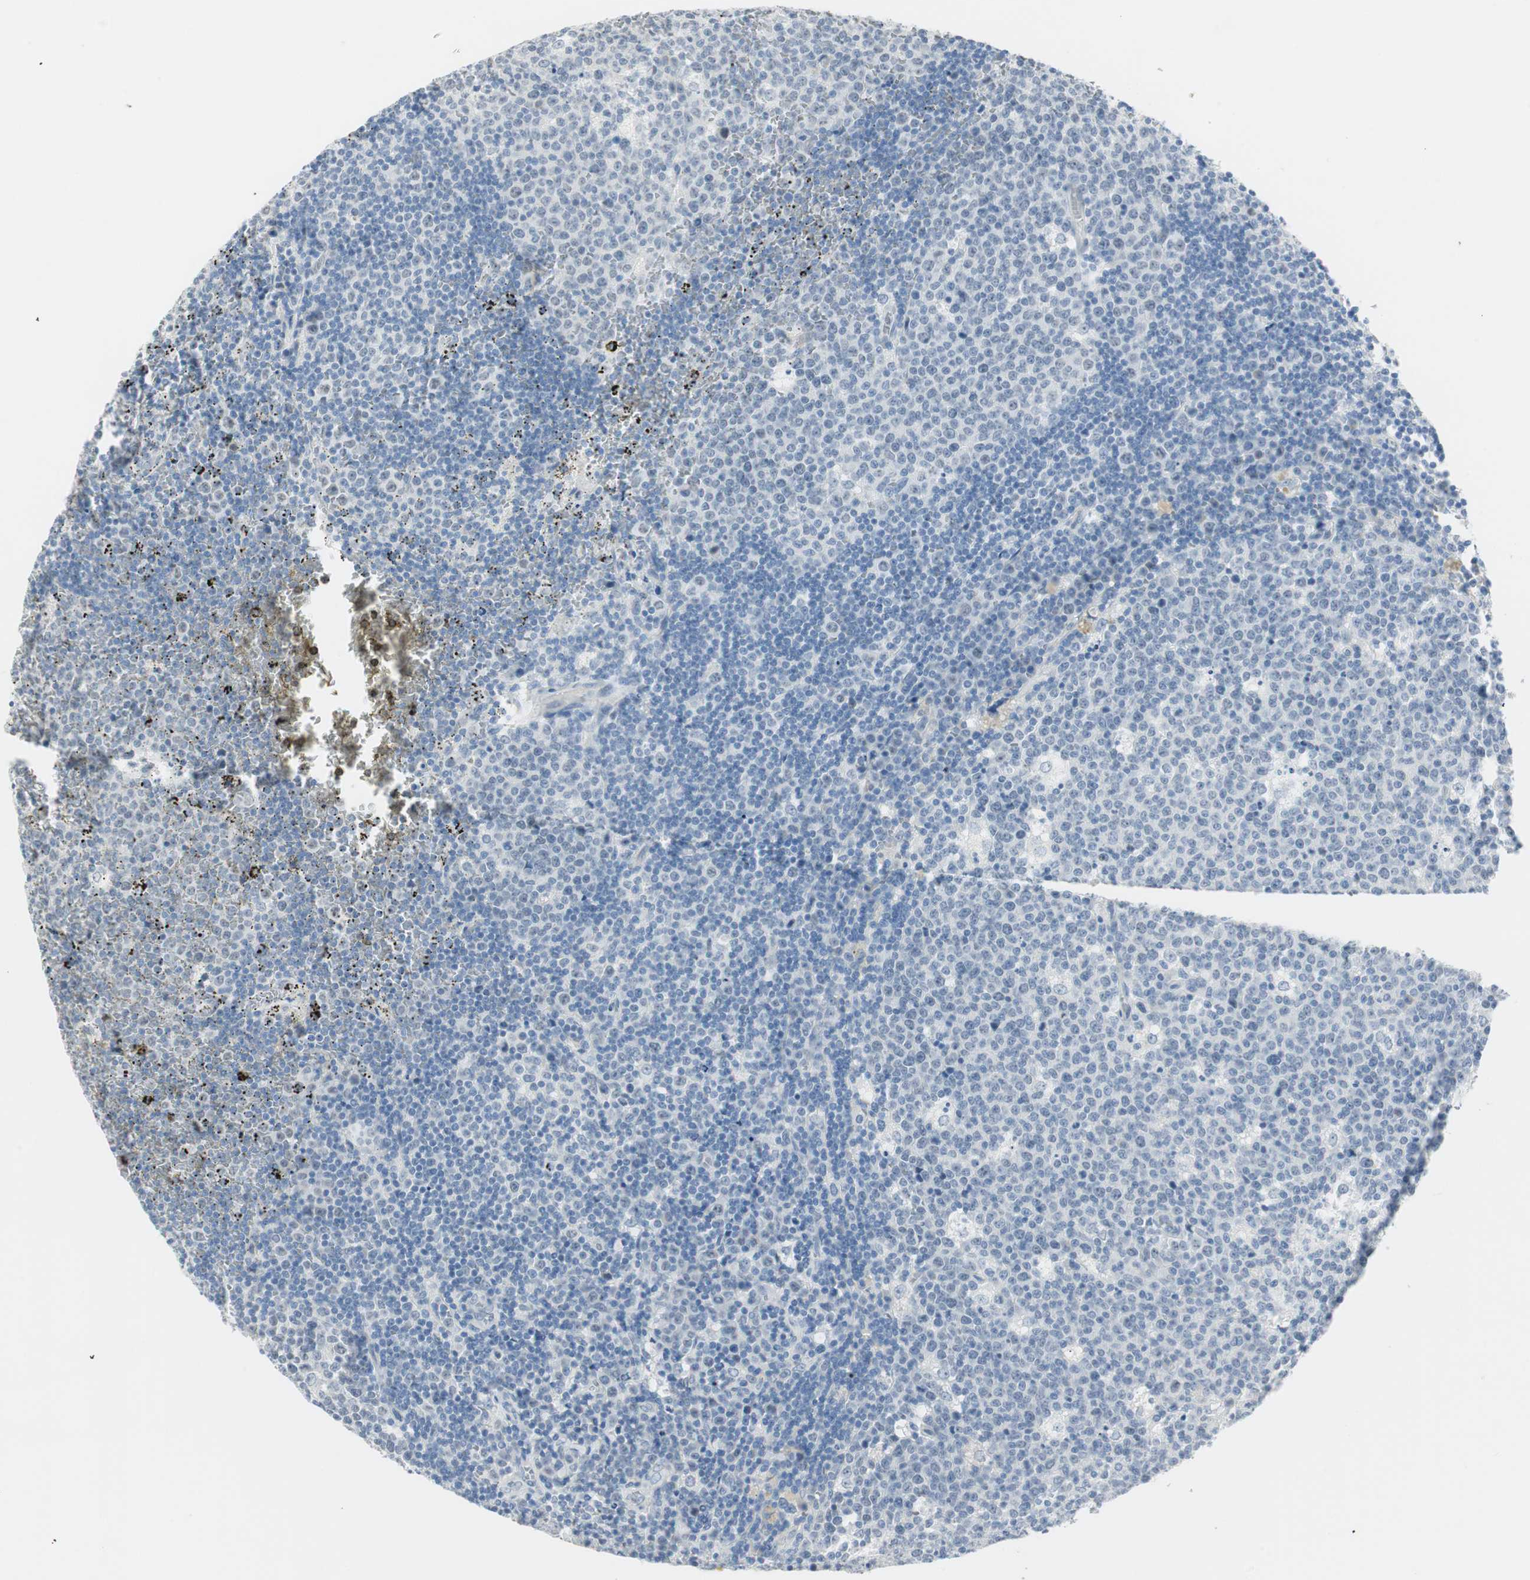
{"staining": {"intensity": "negative", "quantity": "none", "location": "none"}, "tissue": "lymph node", "cell_type": "Germinal center cells", "image_type": "normal", "snomed": [{"axis": "morphology", "description": "Normal tissue, NOS"}, {"axis": "topography", "description": "Lymph node"}, {"axis": "topography", "description": "Salivary gland"}], "caption": "A photomicrograph of human lymph node is negative for staining in germinal center cells.", "gene": "MLLT10", "patient": {"sex": "male", "age": 8}}